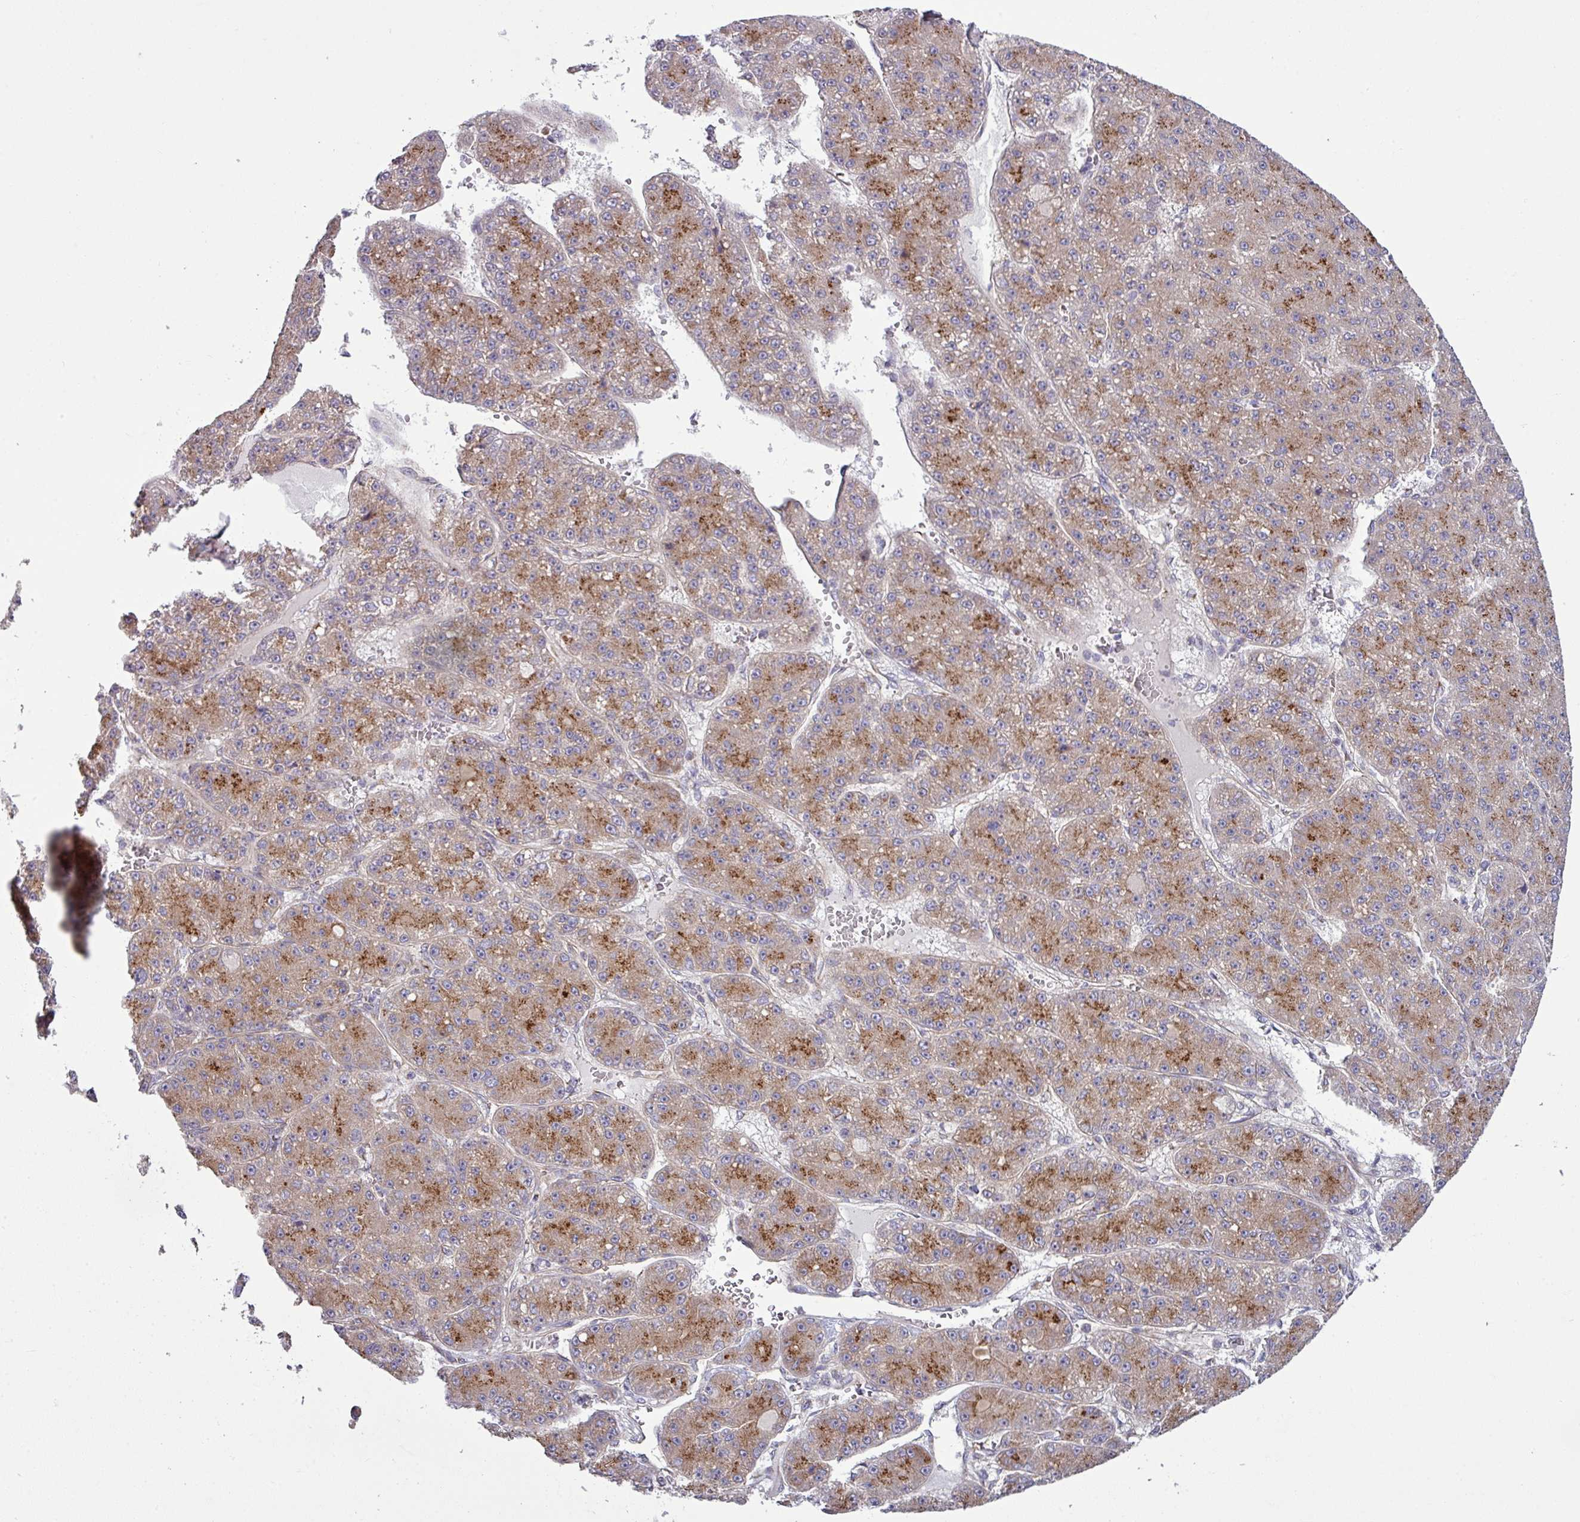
{"staining": {"intensity": "moderate", "quantity": "25%-75%", "location": "cytoplasmic/membranous"}, "tissue": "liver cancer", "cell_type": "Tumor cells", "image_type": "cancer", "snomed": [{"axis": "morphology", "description": "Carcinoma, Hepatocellular, NOS"}, {"axis": "topography", "description": "Liver"}], "caption": "Immunohistochemical staining of liver cancer displays medium levels of moderate cytoplasmic/membranous protein expression in approximately 25%-75% of tumor cells. (DAB (3,3'-diaminobenzidine) IHC with brightfield microscopy, high magnification).", "gene": "TIMMDC1", "patient": {"sex": "male", "age": 67}}